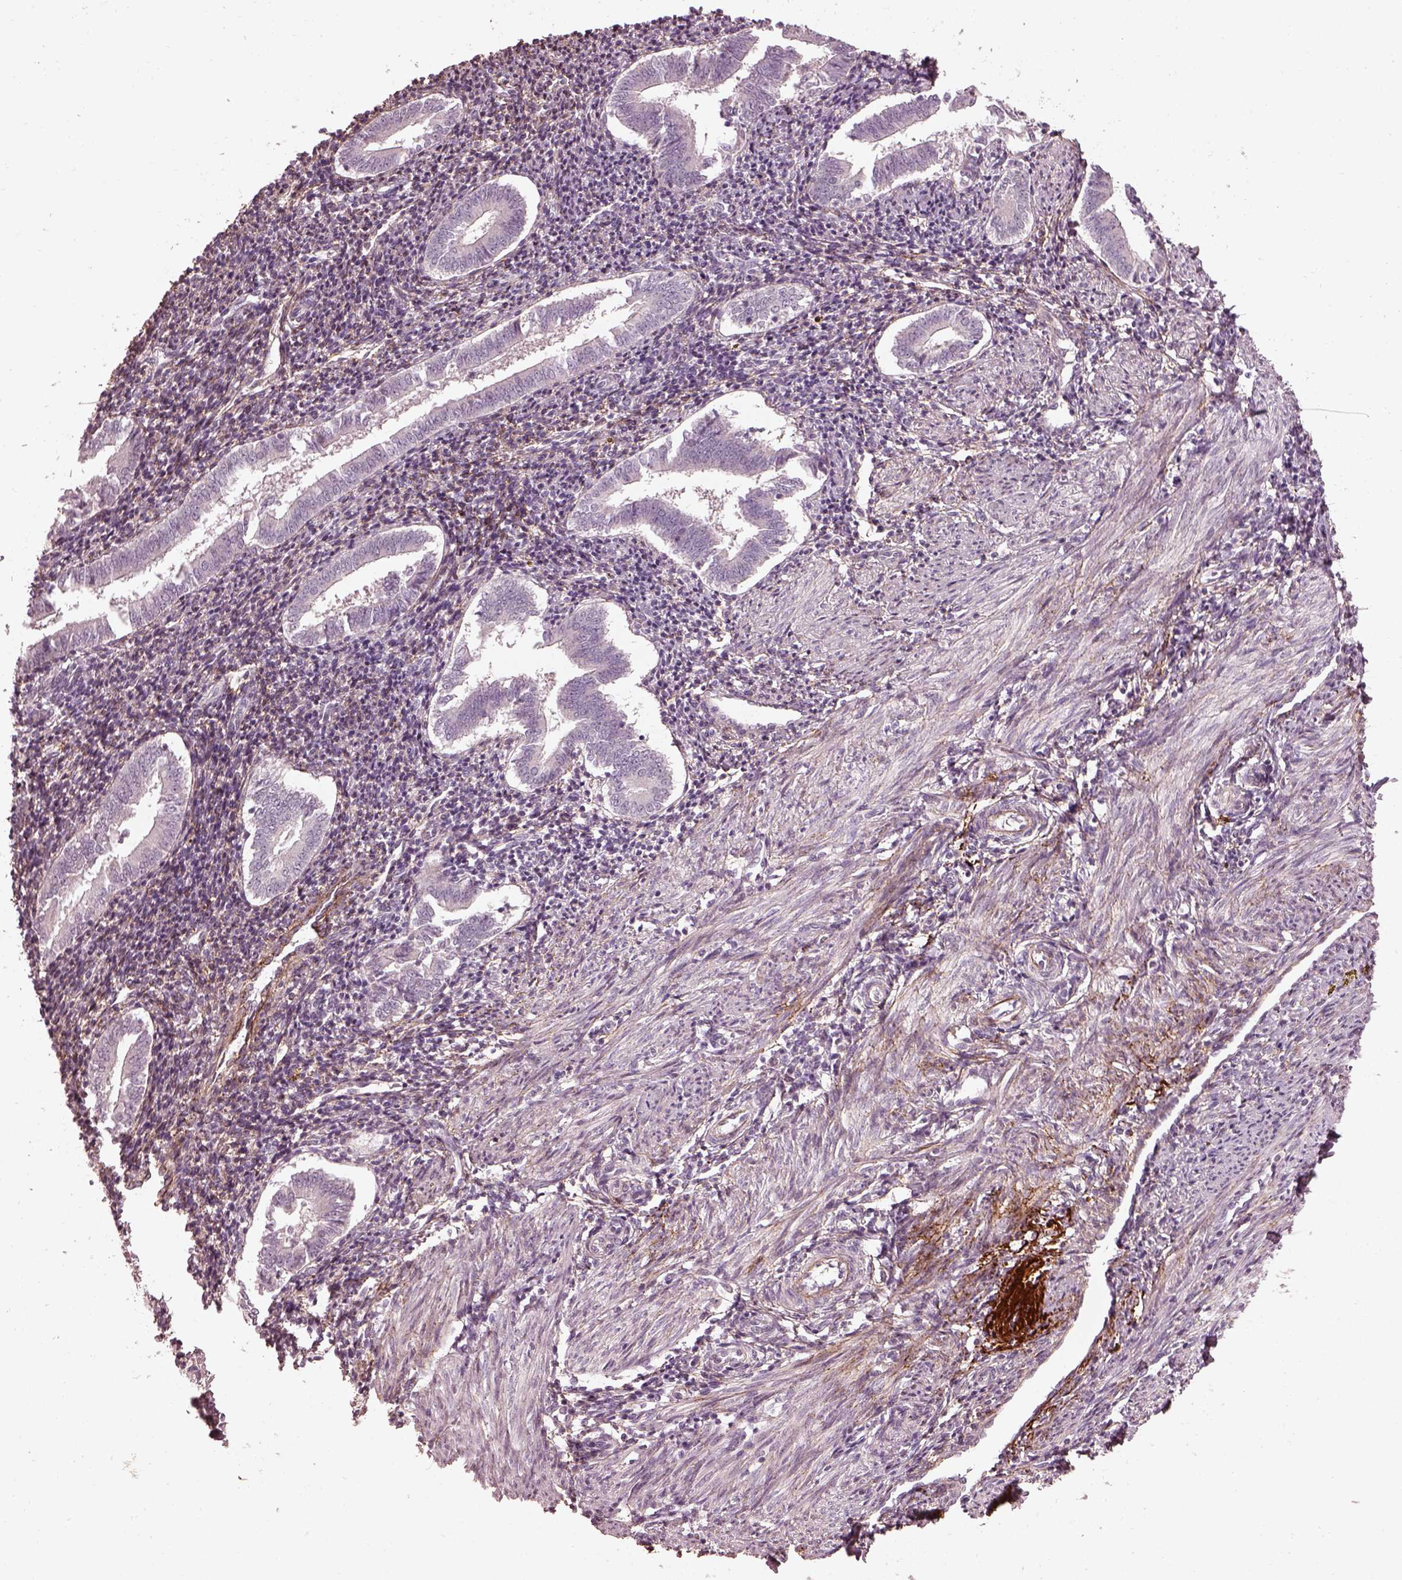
{"staining": {"intensity": "weak", "quantity": "<25%", "location": "cytoplasmic/membranous"}, "tissue": "endometrium", "cell_type": "Cells in endometrial stroma", "image_type": "normal", "snomed": [{"axis": "morphology", "description": "Normal tissue, NOS"}, {"axis": "topography", "description": "Endometrium"}], "caption": "This is an immunohistochemistry (IHC) micrograph of benign human endometrium. There is no staining in cells in endometrial stroma.", "gene": "EFEMP1", "patient": {"sex": "female", "age": 25}}